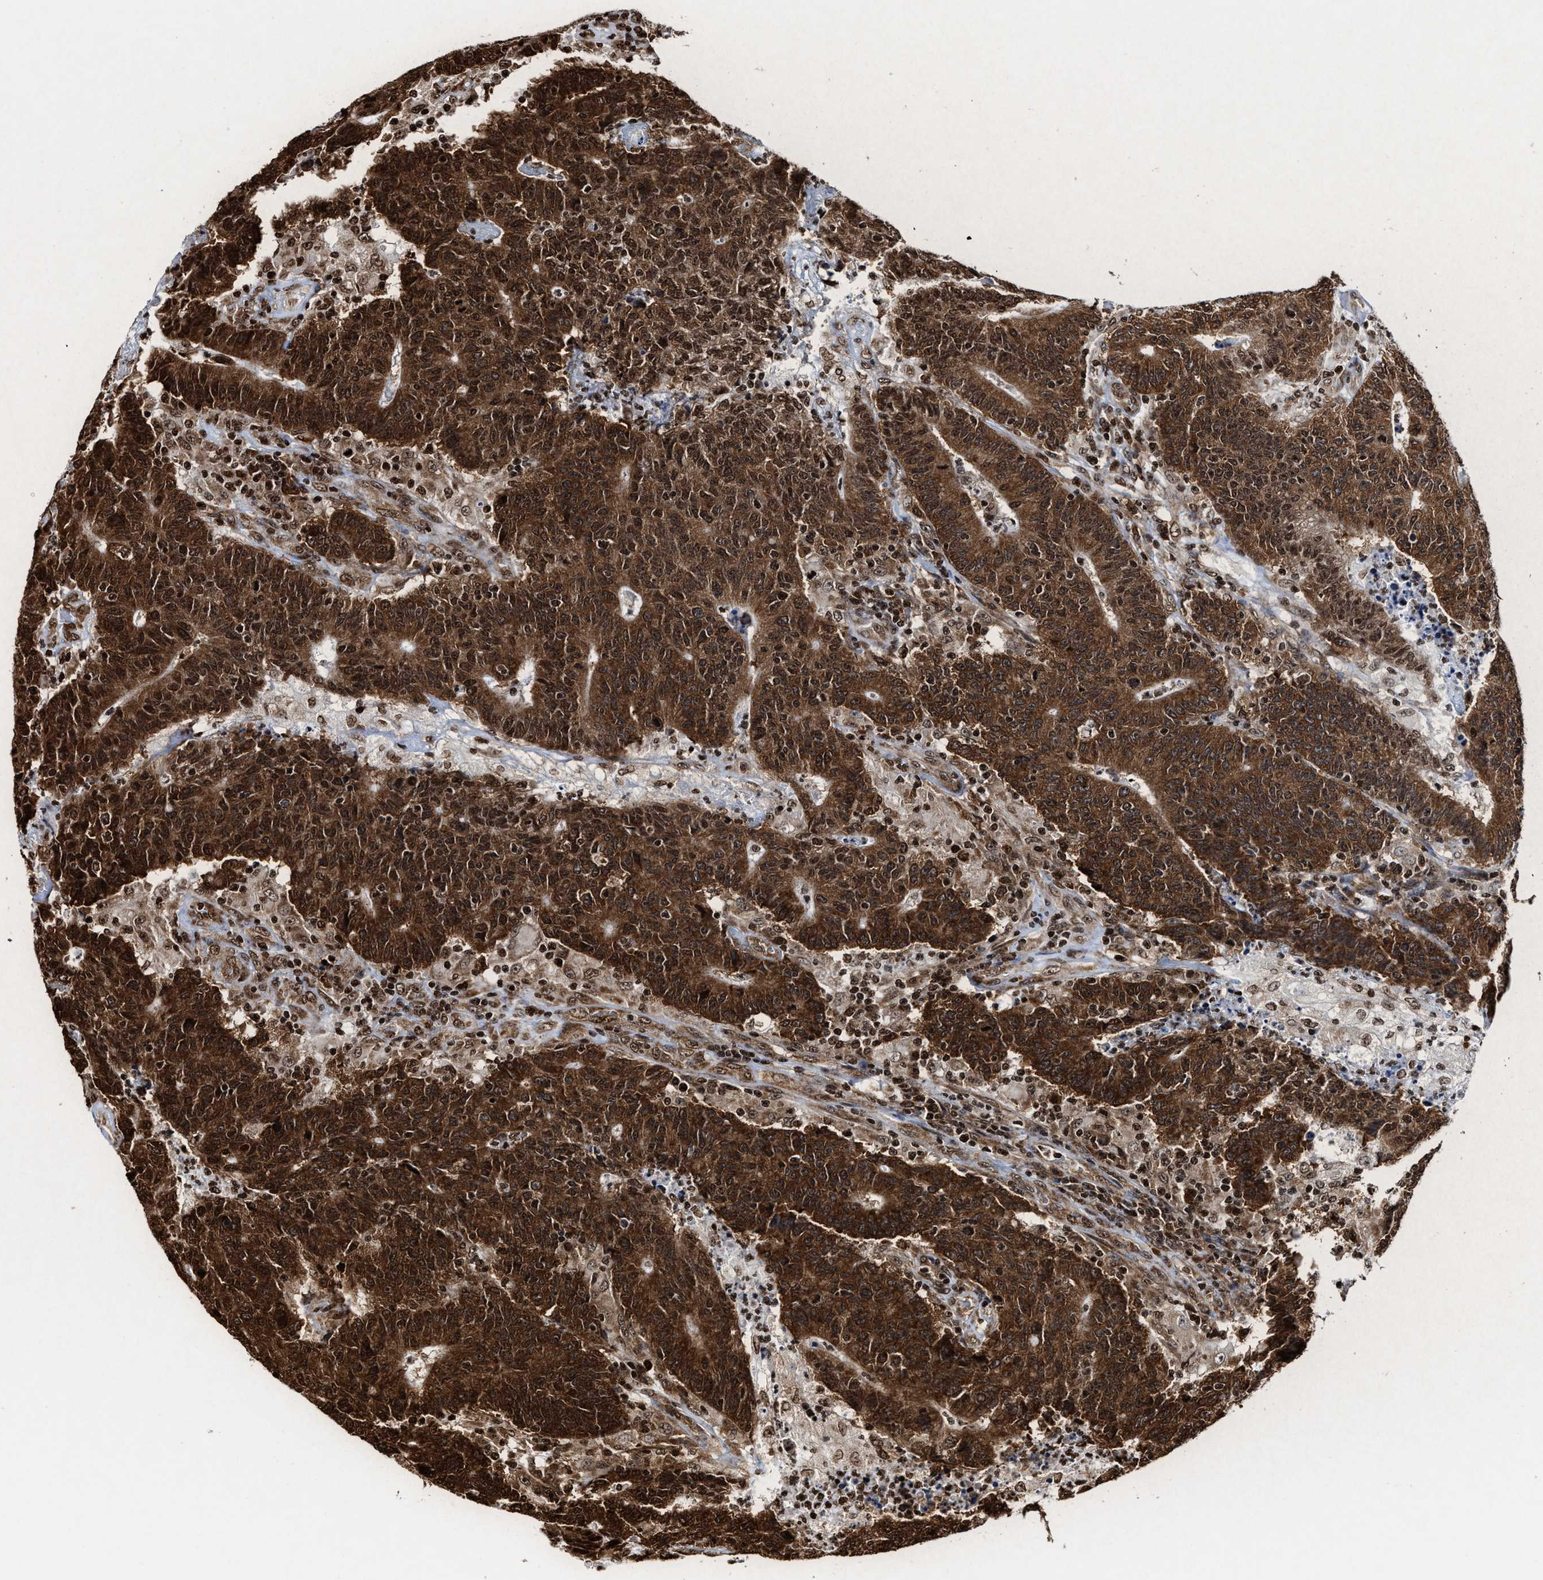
{"staining": {"intensity": "strong", "quantity": ">75%", "location": "cytoplasmic/membranous,nuclear"}, "tissue": "colorectal cancer", "cell_type": "Tumor cells", "image_type": "cancer", "snomed": [{"axis": "morphology", "description": "Normal tissue, NOS"}, {"axis": "morphology", "description": "Adenocarcinoma, NOS"}, {"axis": "topography", "description": "Colon"}], "caption": "IHC of colorectal adenocarcinoma shows high levels of strong cytoplasmic/membranous and nuclear staining in about >75% of tumor cells. The staining is performed using DAB brown chromogen to label protein expression. The nuclei are counter-stained blue using hematoxylin.", "gene": "ALYREF", "patient": {"sex": "female", "age": 75}}